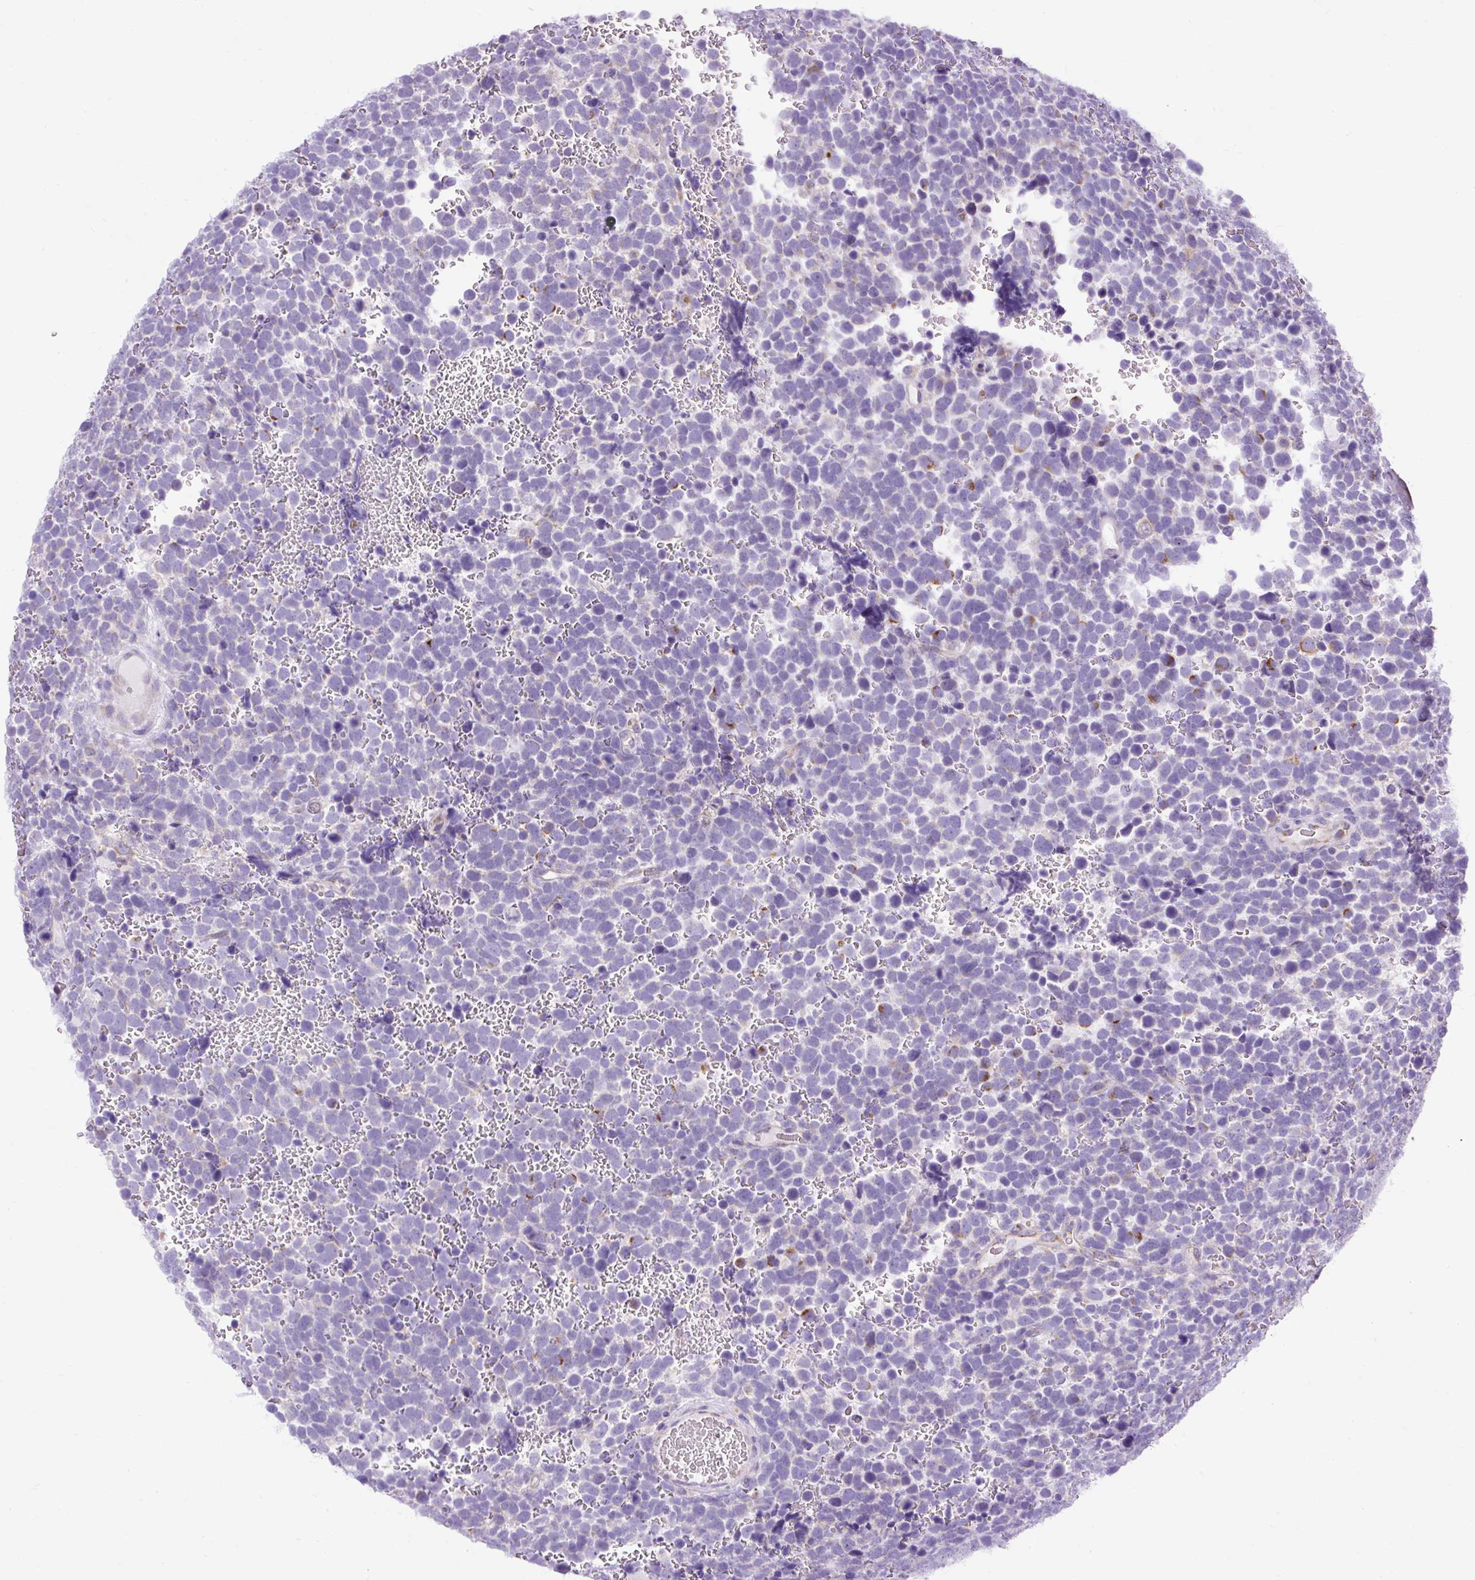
{"staining": {"intensity": "negative", "quantity": "none", "location": "none"}, "tissue": "urothelial cancer", "cell_type": "Tumor cells", "image_type": "cancer", "snomed": [{"axis": "morphology", "description": "Urothelial carcinoma, High grade"}, {"axis": "topography", "description": "Urinary bladder"}], "caption": "Immunohistochemical staining of high-grade urothelial carcinoma reveals no significant positivity in tumor cells.", "gene": "SYBU", "patient": {"sex": "female", "age": 82}}